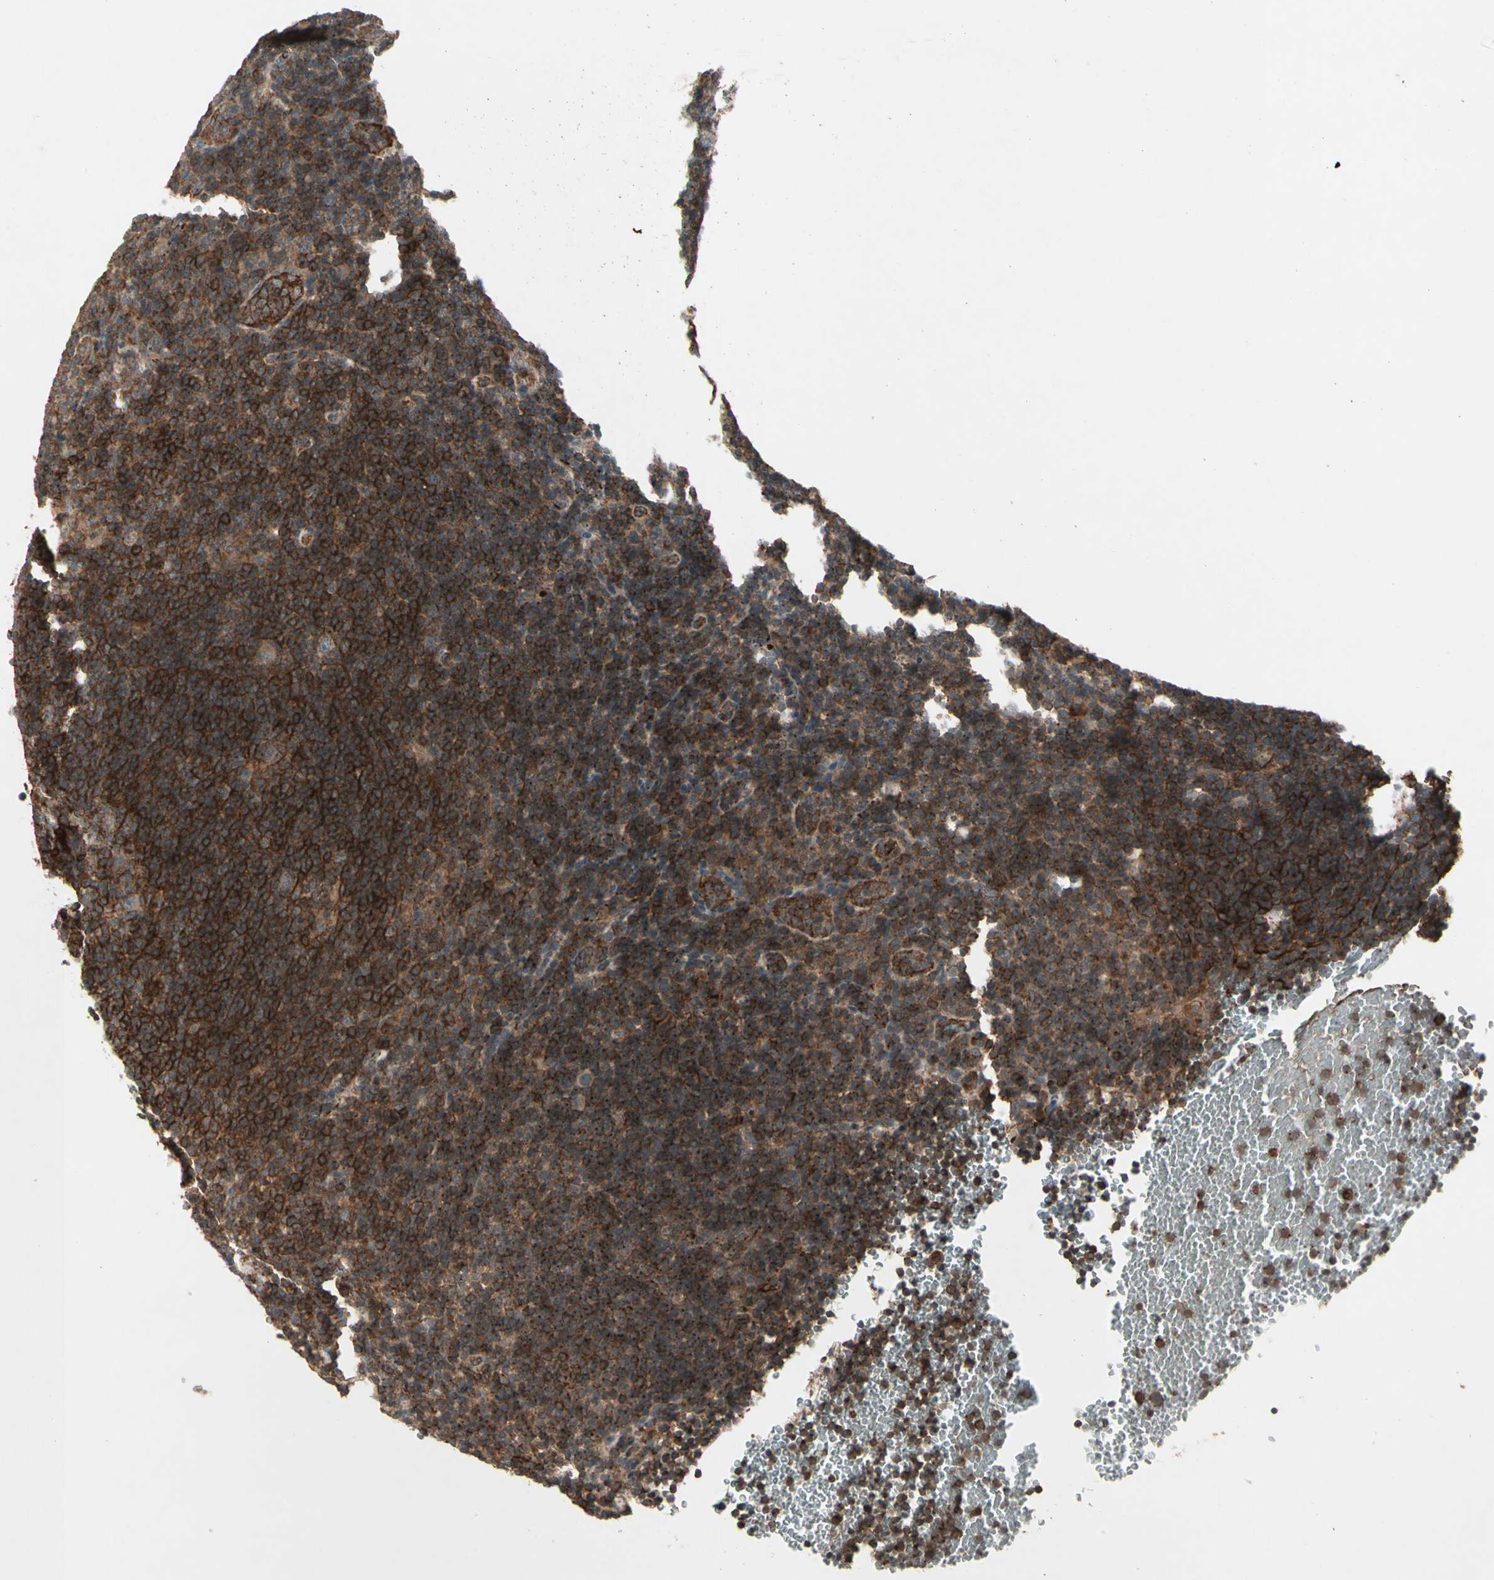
{"staining": {"intensity": "weak", "quantity": ">75%", "location": "cytoplasmic/membranous"}, "tissue": "lymphoma", "cell_type": "Tumor cells", "image_type": "cancer", "snomed": [{"axis": "morphology", "description": "Hodgkin's disease, NOS"}, {"axis": "topography", "description": "Lymph node"}], "caption": "A photomicrograph of lymphoma stained for a protein demonstrates weak cytoplasmic/membranous brown staining in tumor cells.", "gene": "FLOT1", "patient": {"sex": "female", "age": 57}}